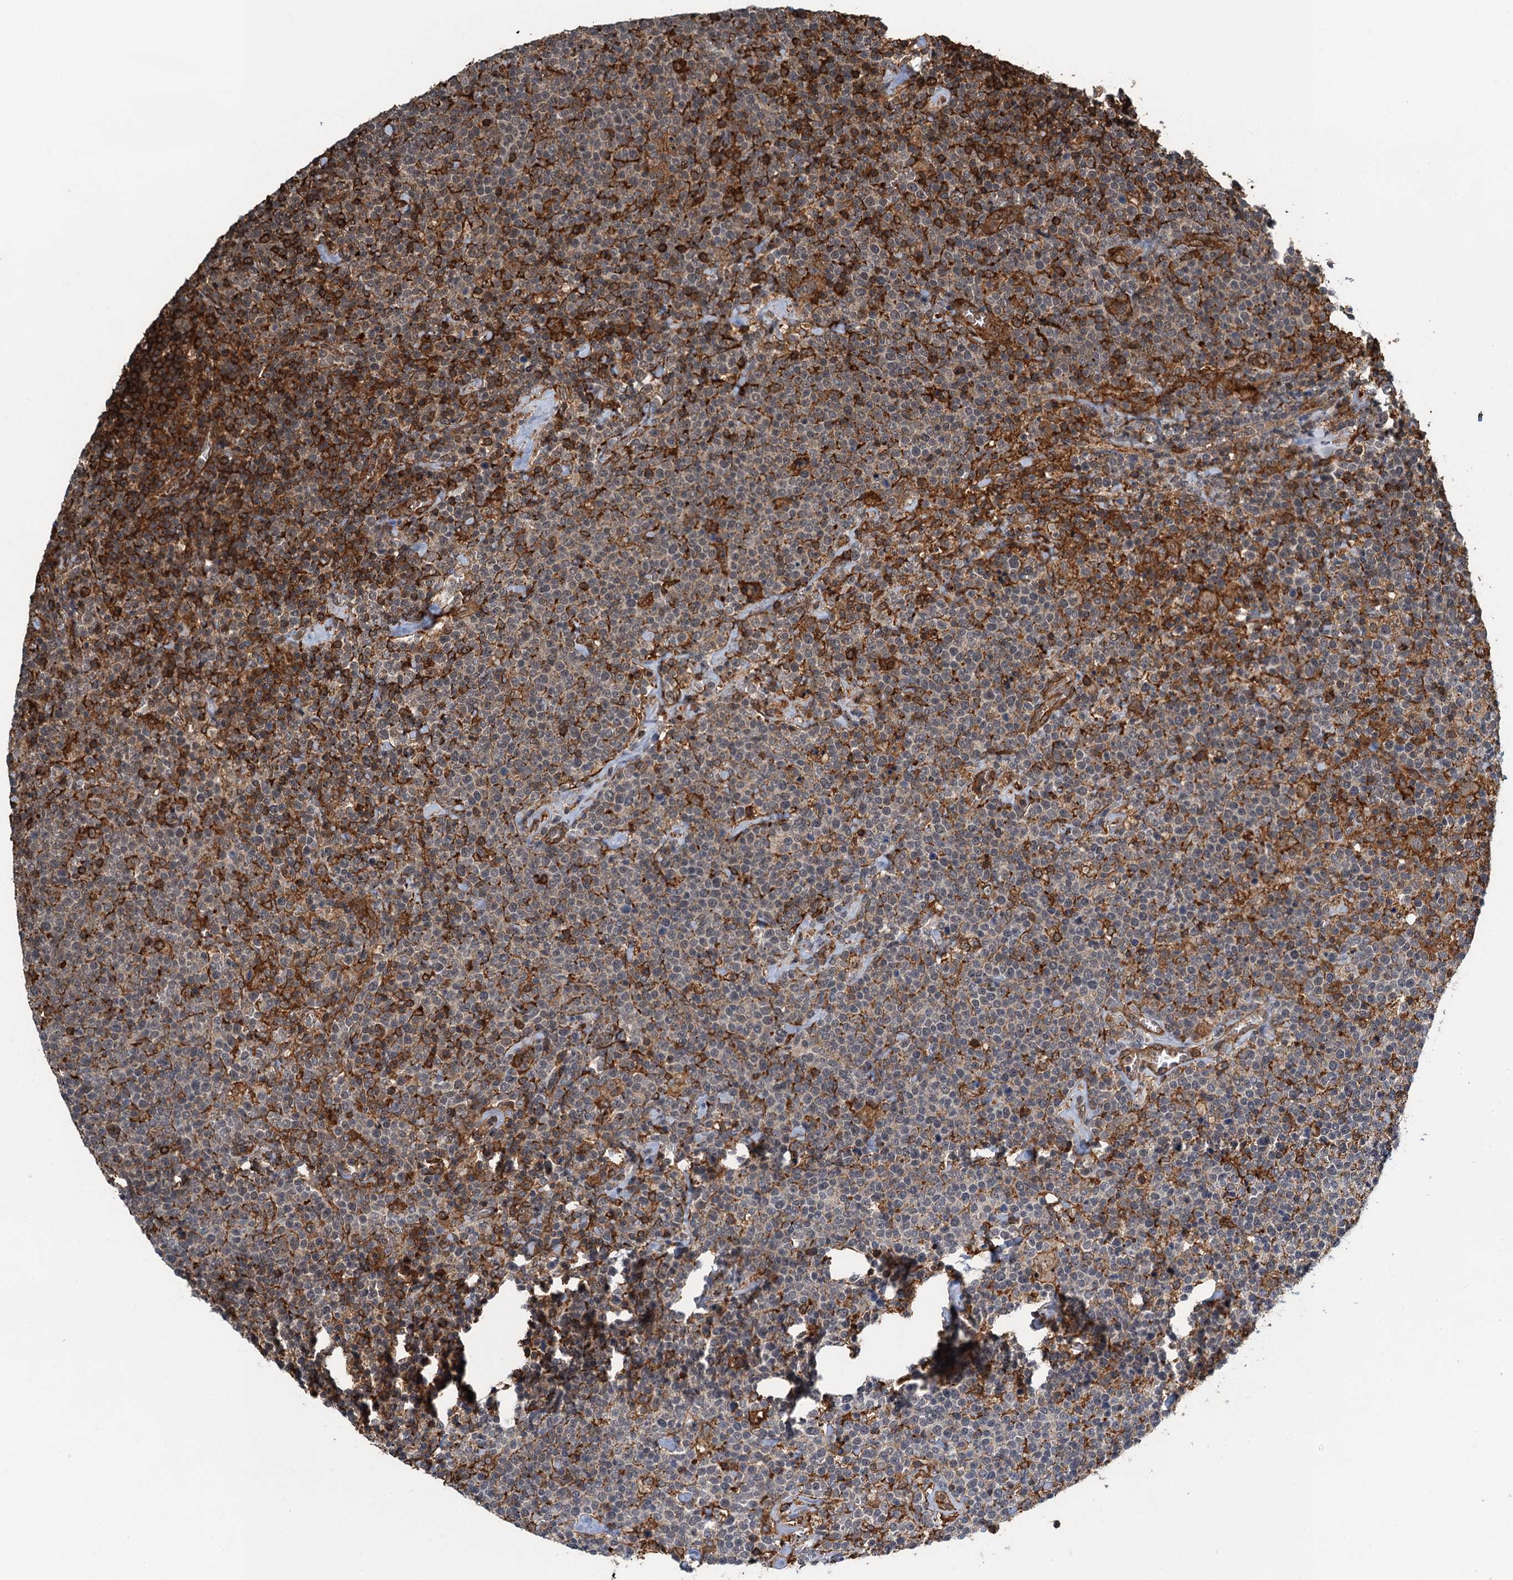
{"staining": {"intensity": "moderate", "quantity": "25%-75%", "location": "cytoplasmic/membranous"}, "tissue": "lymphoma", "cell_type": "Tumor cells", "image_type": "cancer", "snomed": [{"axis": "morphology", "description": "Malignant lymphoma, non-Hodgkin's type, High grade"}, {"axis": "topography", "description": "Lymph node"}], "caption": "Malignant lymphoma, non-Hodgkin's type (high-grade) stained for a protein (brown) exhibits moderate cytoplasmic/membranous positive staining in about 25%-75% of tumor cells.", "gene": "WHAMM", "patient": {"sex": "male", "age": 61}}